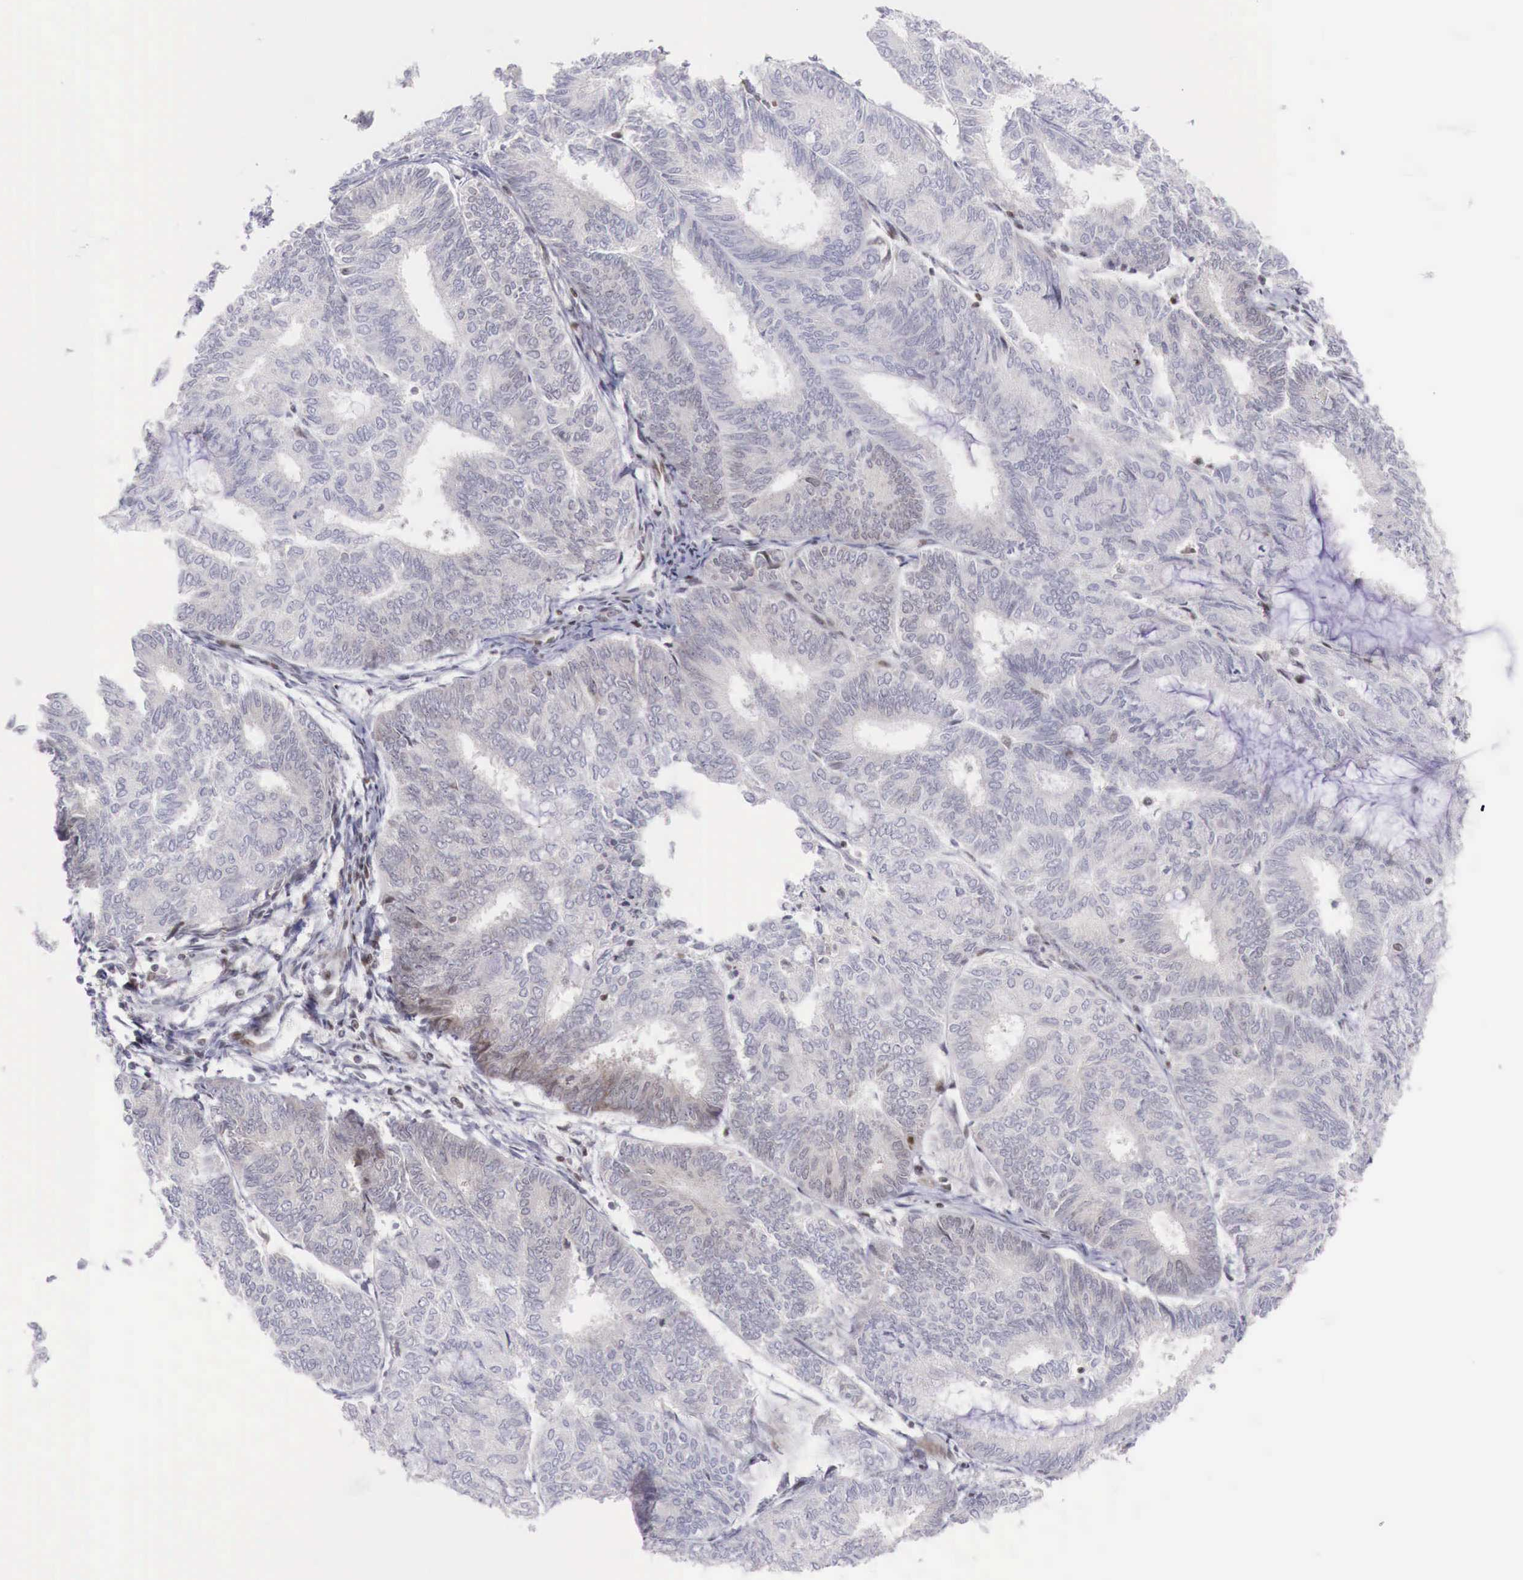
{"staining": {"intensity": "negative", "quantity": "none", "location": "none"}, "tissue": "endometrial cancer", "cell_type": "Tumor cells", "image_type": "cancer", "snomed": [{"axis": "morphology", "description": "Adenocarcinoma, NOS"}, {"axis": "topography", "description": "Endometrium"}], "caption": "IHC of human adenocarcinoma (endometrial) demonstrates no positivity in tumor cells.", "gene": "CLCN5", "patient": {"sex": "female", "age": 59}}